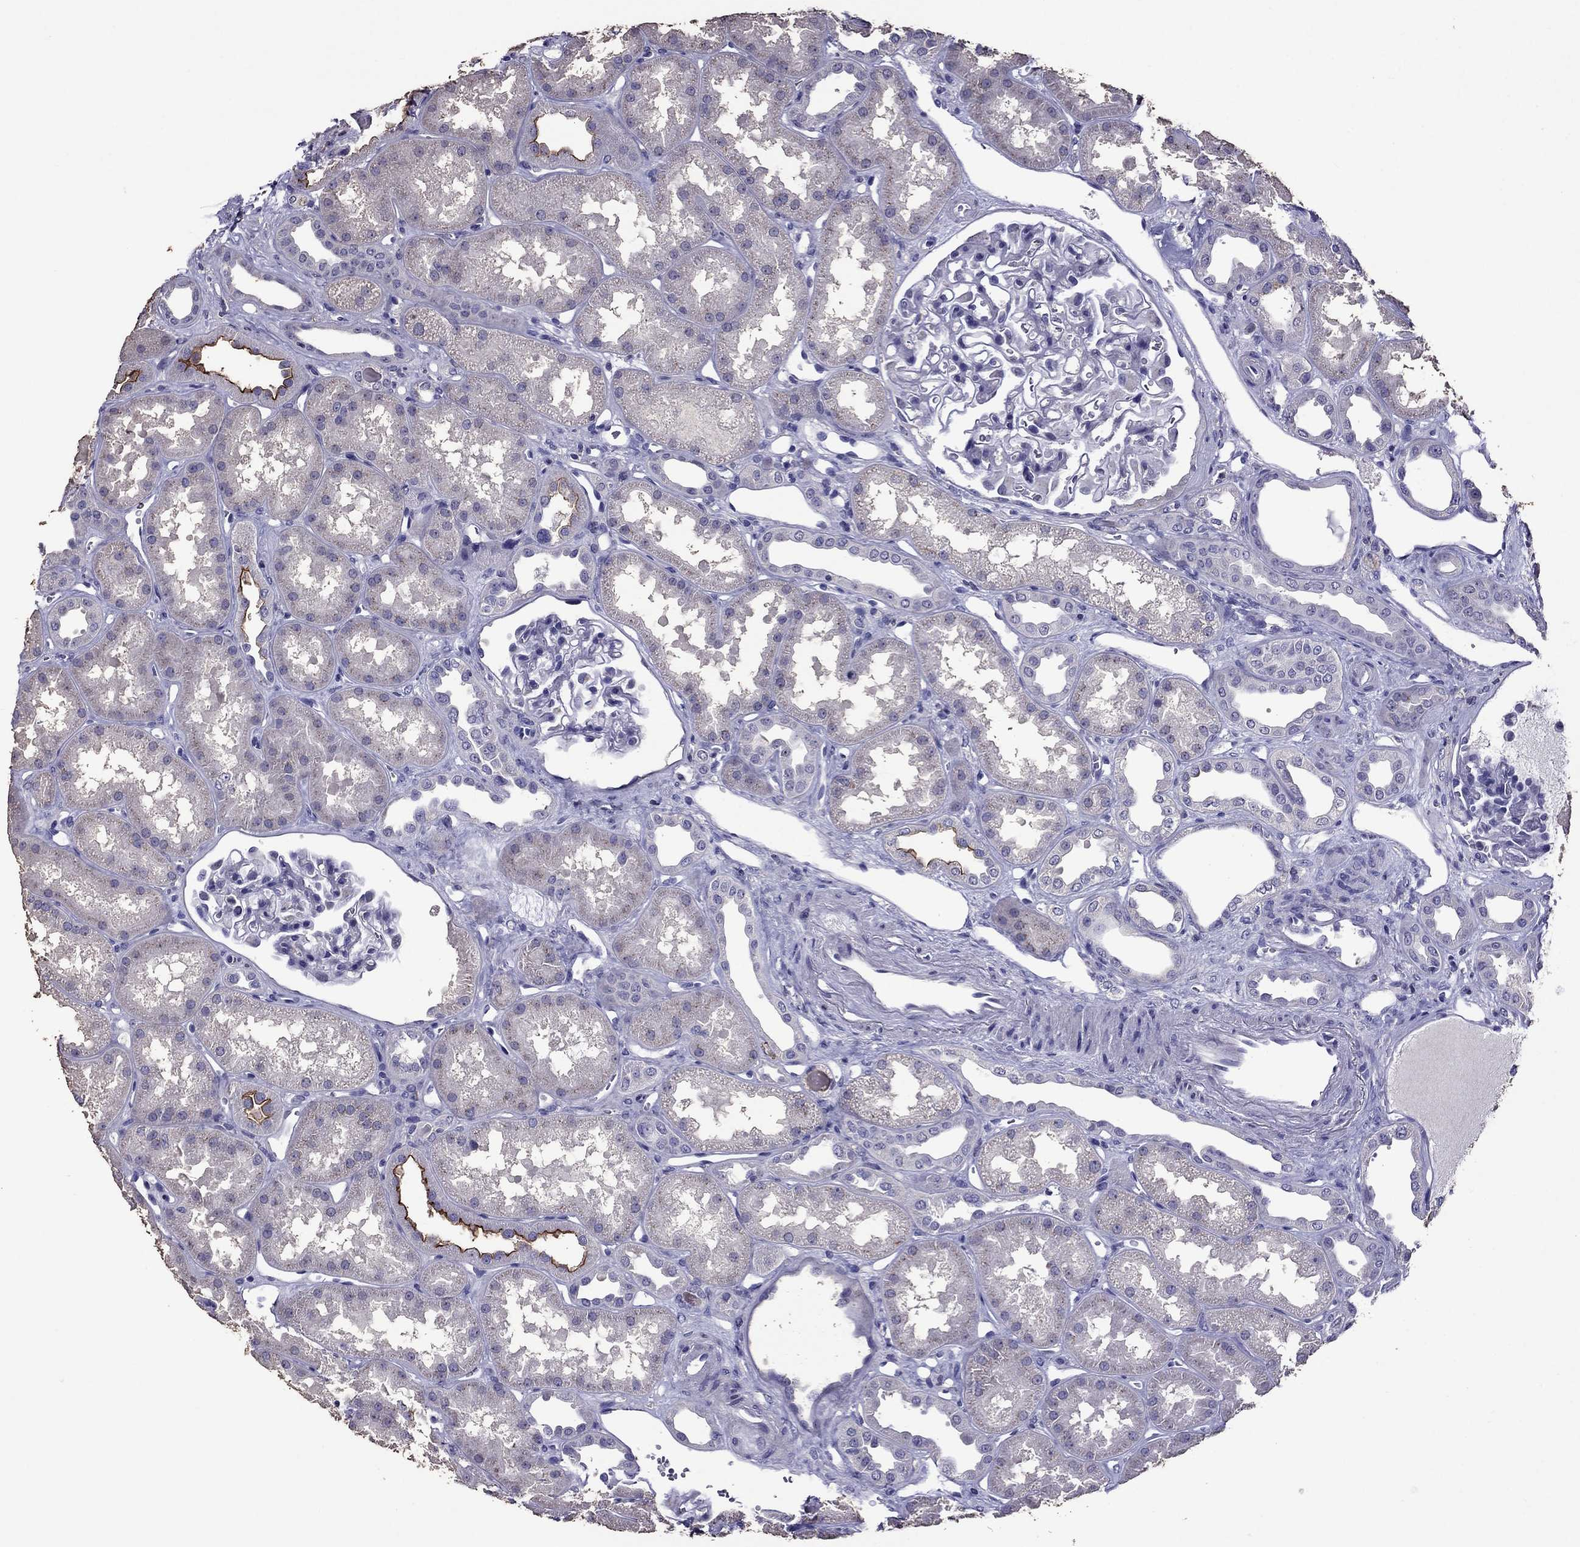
{"staining": {"intensity": "negative", "quantity": "none", "location": "none"}, "tissue": "kidney", "cell_type": "Cells in glomeruli", "image_type": "normal", "snomed": [{"axis": "morphology", "description": "Normal tissue, NOS"}, {"axis": "topography", "description": "Kidney"}], "caption": "This image is of normal kidney stained with IHC to label a protein in brown with the nuclei are counter-stained blue. There is no positivity in cells in glomeruli.", "gene": "NKX3", "patient": {"sex": "male", "age": 61}}